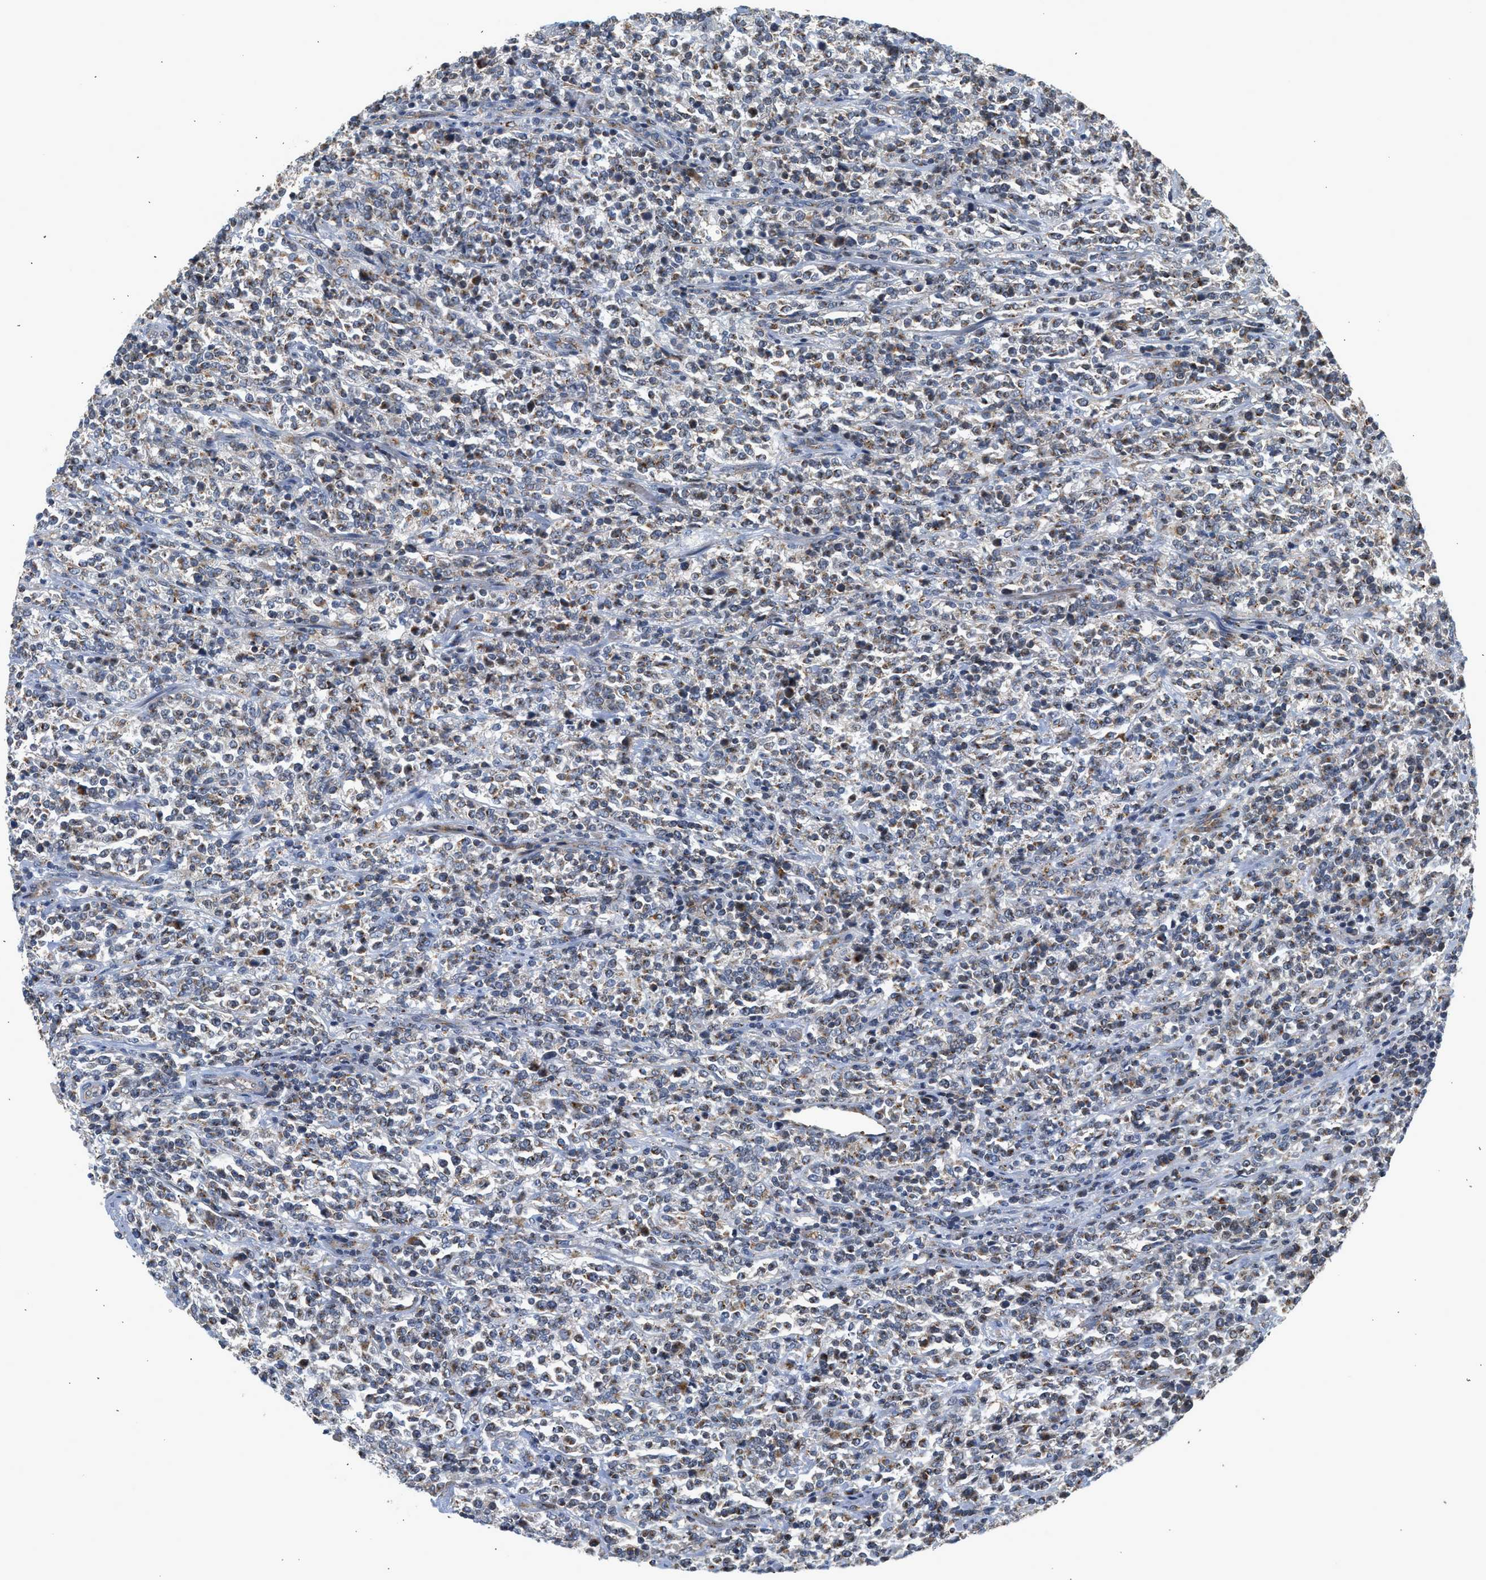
{"staining": {"intensity": "negative", "quantity": "none", "location": "none"}, "tissue": "lymphoma", "cell_type": "Tumor cells", "image_type": "cancer", "snomed": [{"axis": "morphology", "description": "Malignant lymphoma, non-Hodgkin's type, High grade"}, {"axis": "topography", "description": "Soft tissue"}], "caption": "This is an immunohistochemistry photomicrograph of malignant lymphoma, non-Hodgkin's type (high-grade). There is no expression in tumor cells.", "gene": "PIM1", "patient": {"sex": "male", "age": 18}}